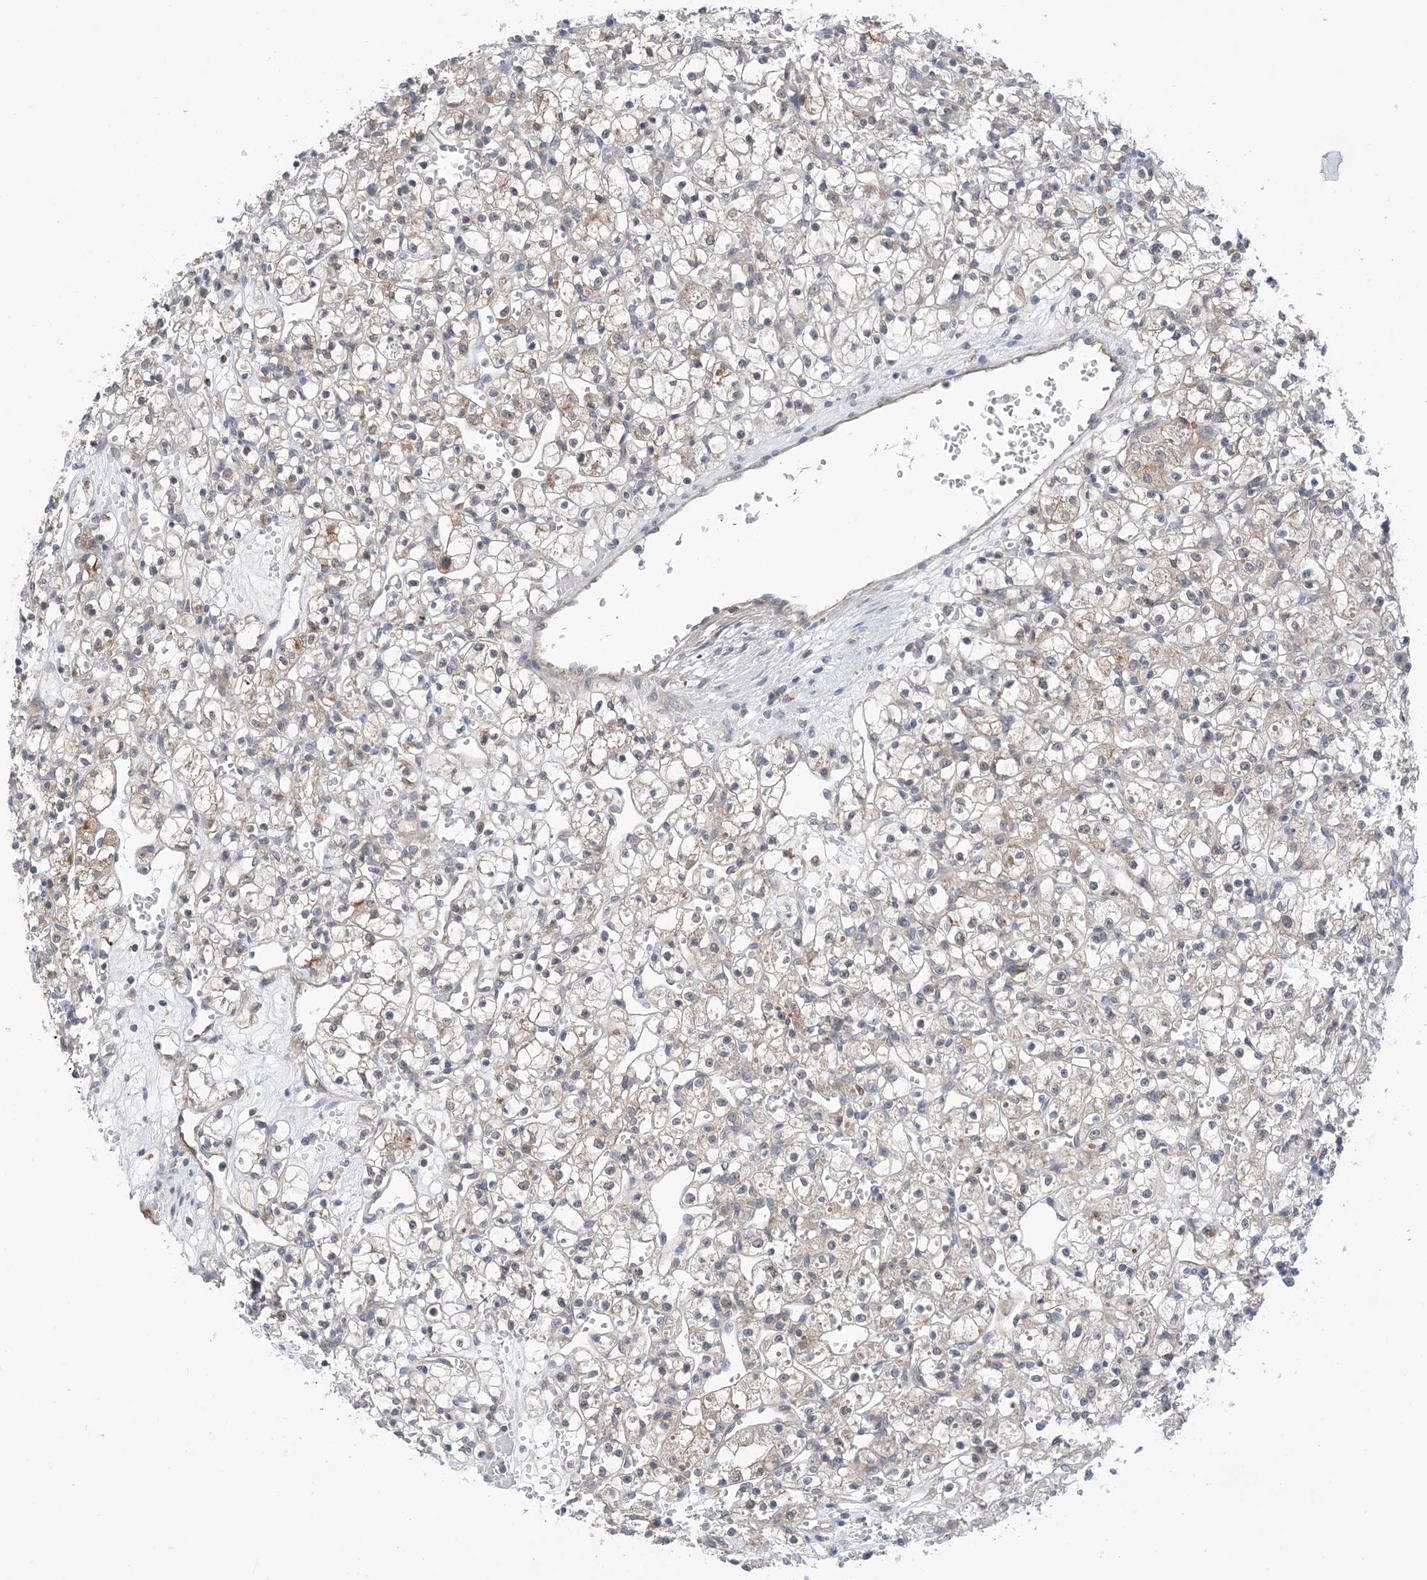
{"staining": {"intensity": "weak", "quantity": "25%-75%", "location": "cytoplasmic/membranous"}, "tissue": "renal cancer", "cell_type": "Tumor cells", "image_type": "cancer", "snomed": [{"axis": "morphology", "description": "Adenocarcinoma, NOS"}, {"axis": "topography", "description": "Kidney"}], "caption": "This photomicrograph exhibits immunohistochemistry (IHC) staining of human renal adenocarcinoma, with low weak cytoplasmic/membranous staining in about 25%-75% of tumor cells.", "gene": "EHBP1", "patient": {"sex": "female", "age": 59}}